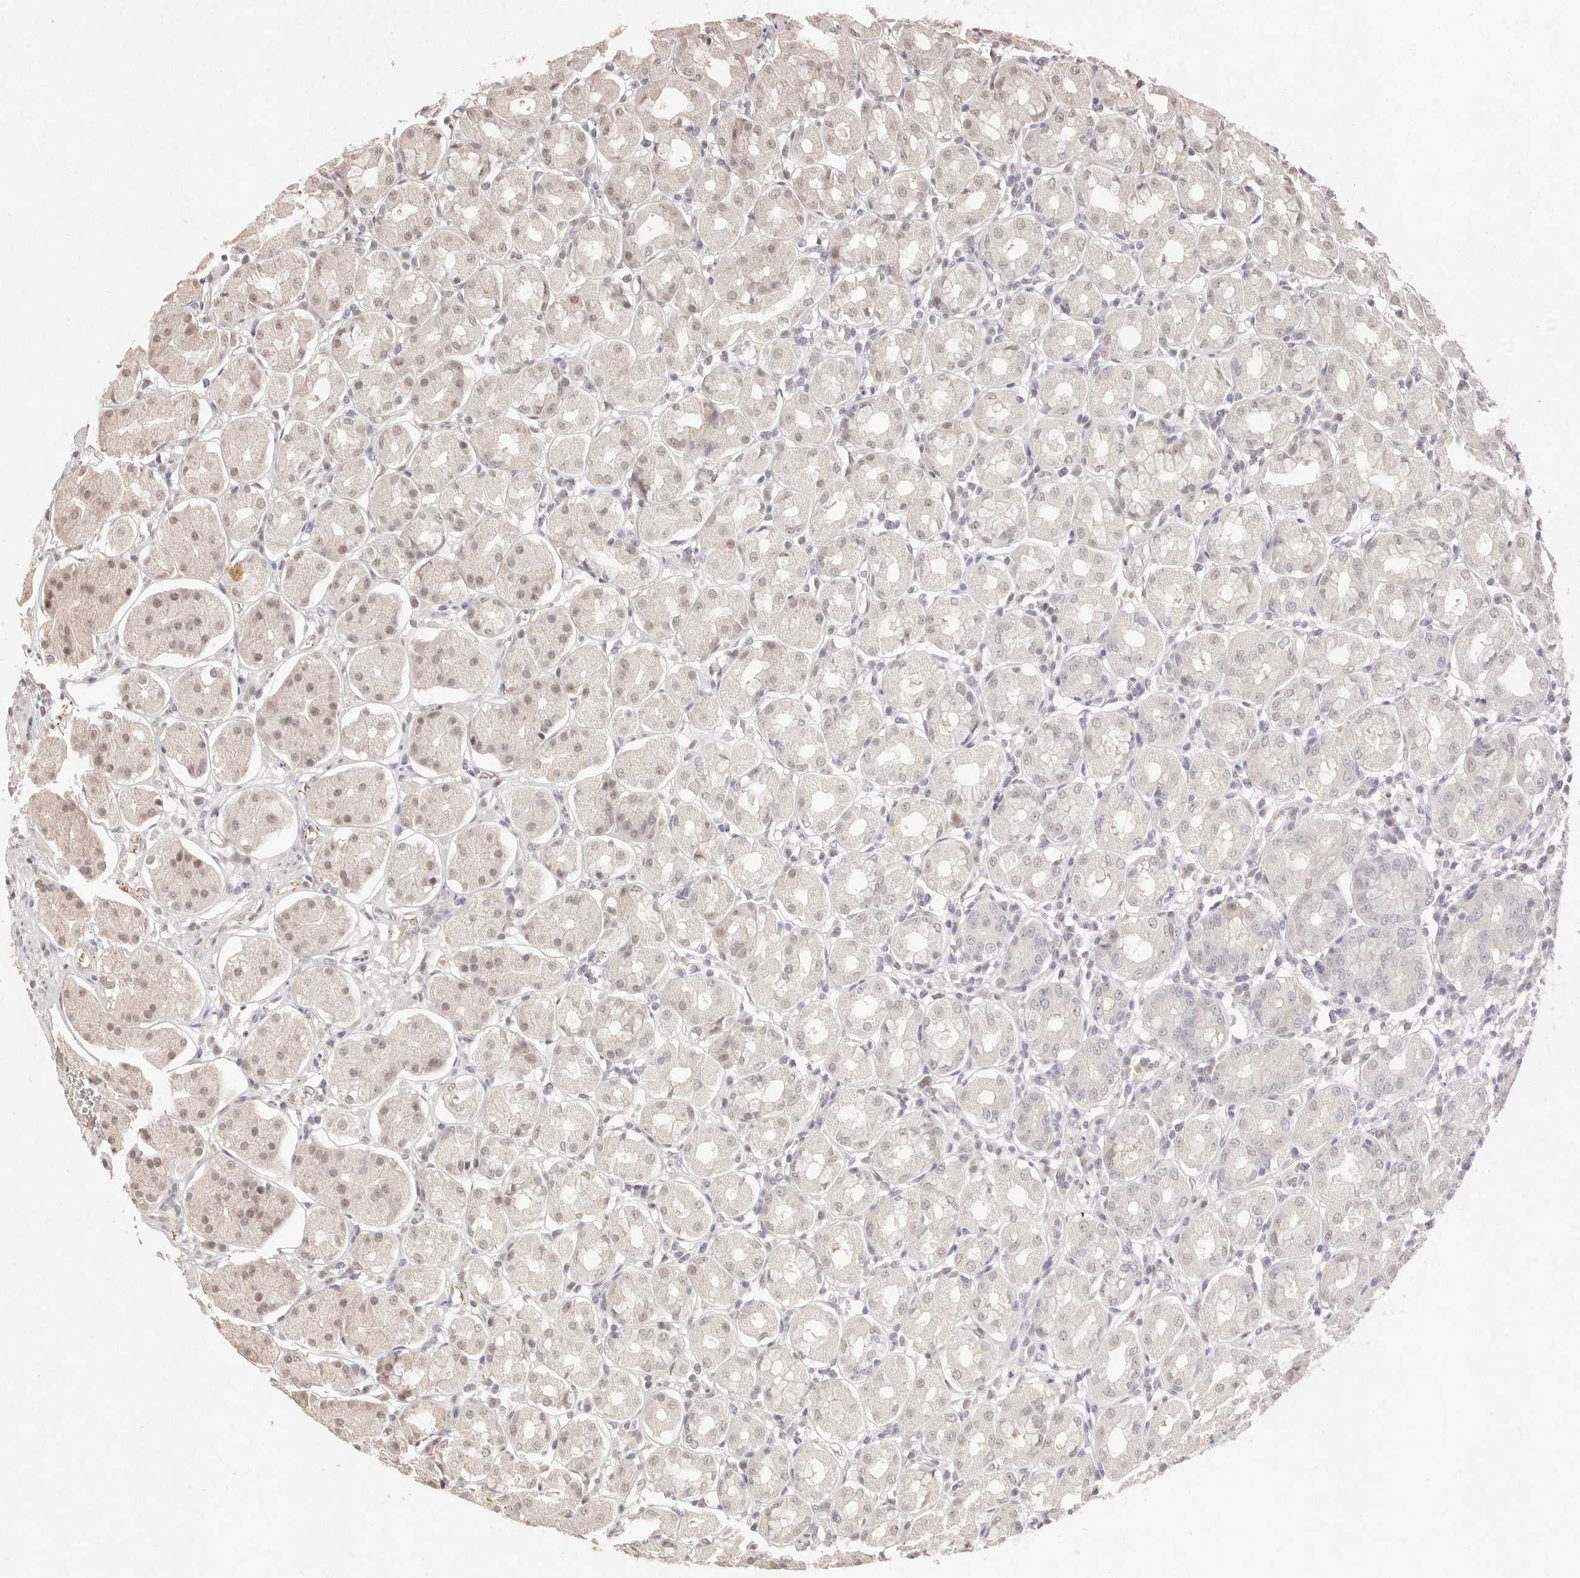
{"staining": {"intensity": "weak", "quantity": "25%-75%", "location": "cytoplasmic/membranous,nuclear"}, "tissue": "stomach", "cell_type": "Glandular cells", "image_type": "normal", "snomed": [{"axis": "morphology", "description": "Normal tissue, NOS"}, {"axis": "topography", "description": "Stomach"}, {"axis": "topography", "description": "Stomach, lower"}], "caption": "Immunohistochemistry staining of normal stomach, which exhibits low levels of weak cytoplasmic/membranous,nuclear expression in approximately 25%-75% of glandular cells indicating weak cytoplasmic/membranous,nuclear protein staining. The staining was performed using DAB (brown) for protein detection and nuclei were counterstained in hematoxylin (blue).", "gene": "MEP1A", "patient": {"sex": "female", "age": 56}}